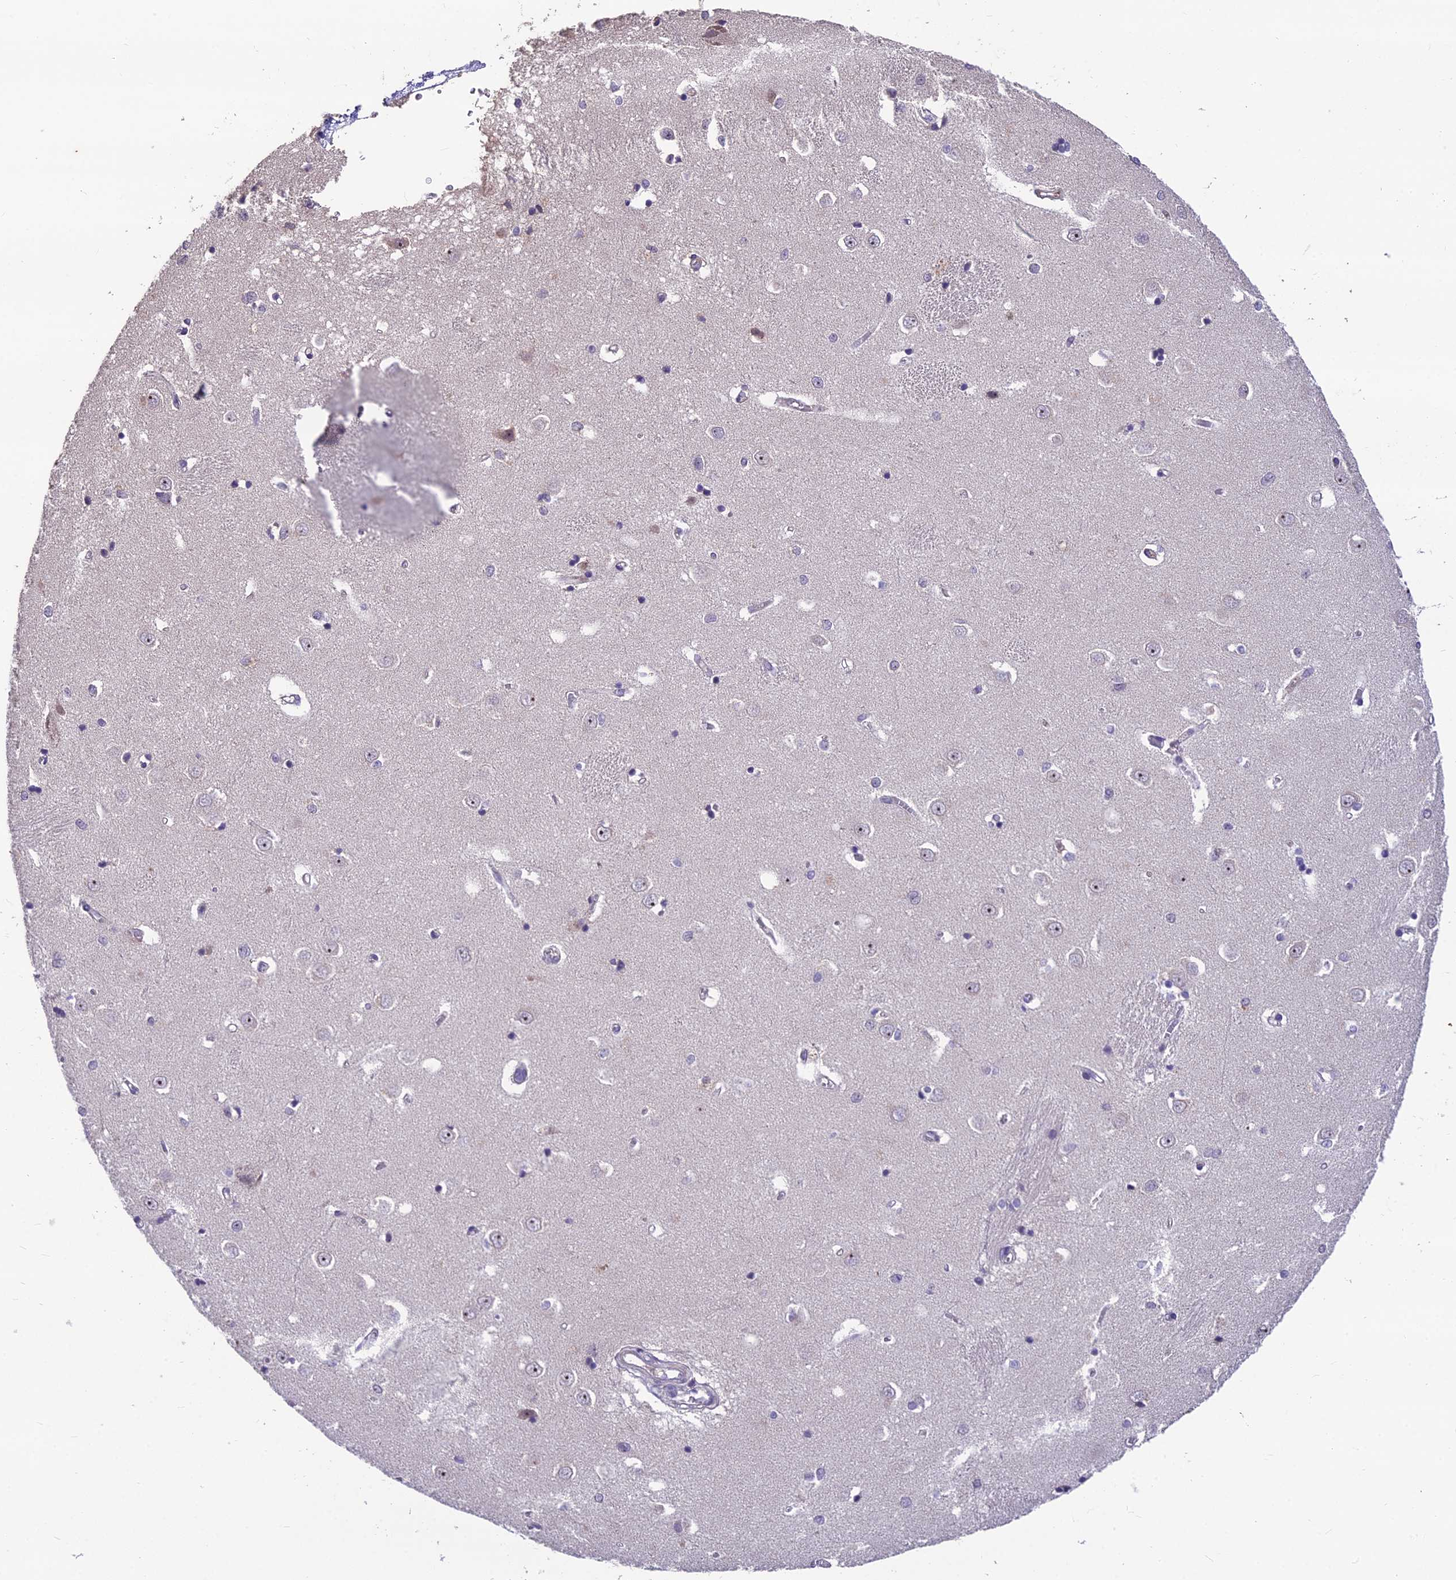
{"staining": {"intensity": "negative", "quantity": "none", "location": "none"}, "tissue": "caudate", "cell_type": "Glial cells", "image_type": "normal", "snomed": [{"axis": "morphology", "description": "Normal tissue, NOS"}, {"axis": "topography", "description": "Lateral ventricle wall"}], "caption": "Unremarkable caudate was stained to show a protein in brown. There is no significant expression in glial cells. (Stains: DAB immunohistochemistry with hematoxylin counter stain, Microscopy: brightfield microscopy at high magnification).", "gene": "ZNF333", "patient": {"sex": "male", "age": 37}}